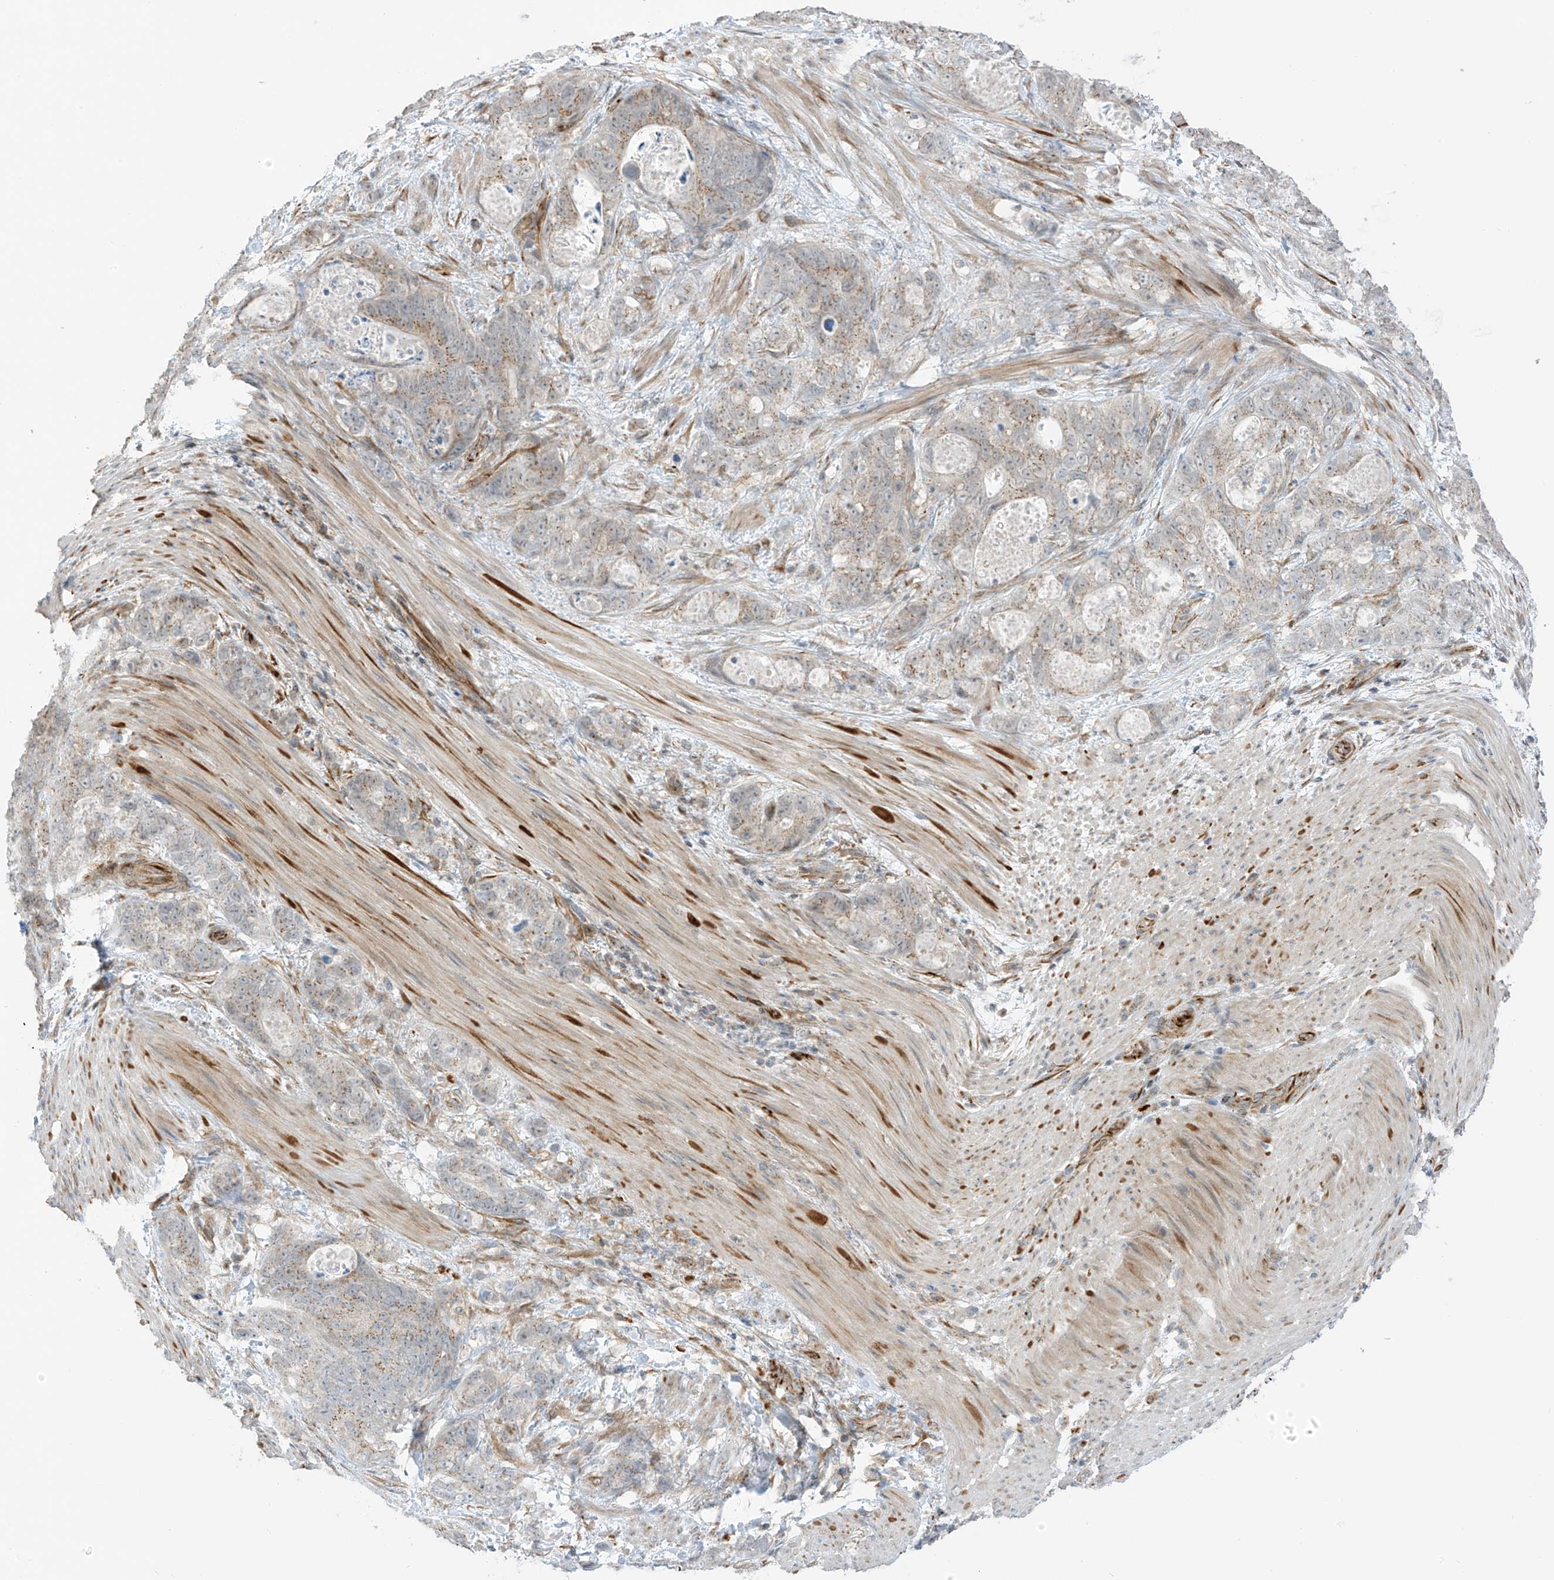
{"staining": {"intensity": "moderate", "quantity": "25%-75%", "location": "cytoplasmic/membranous"}, "tissue": "stomach cancer", "cell_type": "Tumor cells", "image_type": "cancer", "snomed": [{"axis": "morphology", "description": "Normal tissue, NOS"}, {"axis": "morphology", "description": "Adenocarcinoma, NOS"}, {"axis": "topography", "description": "Stomach"}], "caption": "Immunohistochemical staining of adenocarcinoma (stomach) reveals medium levels of moderate cytoplasmic/membranous protein expression in approximately 25%-75% of tumor cells. Immunohistochemistry stains the protein of interest in brown and the nuclei are stained blue.", "gene": "HS6ST2", "patient": {"sex": "female", "age": 89}}